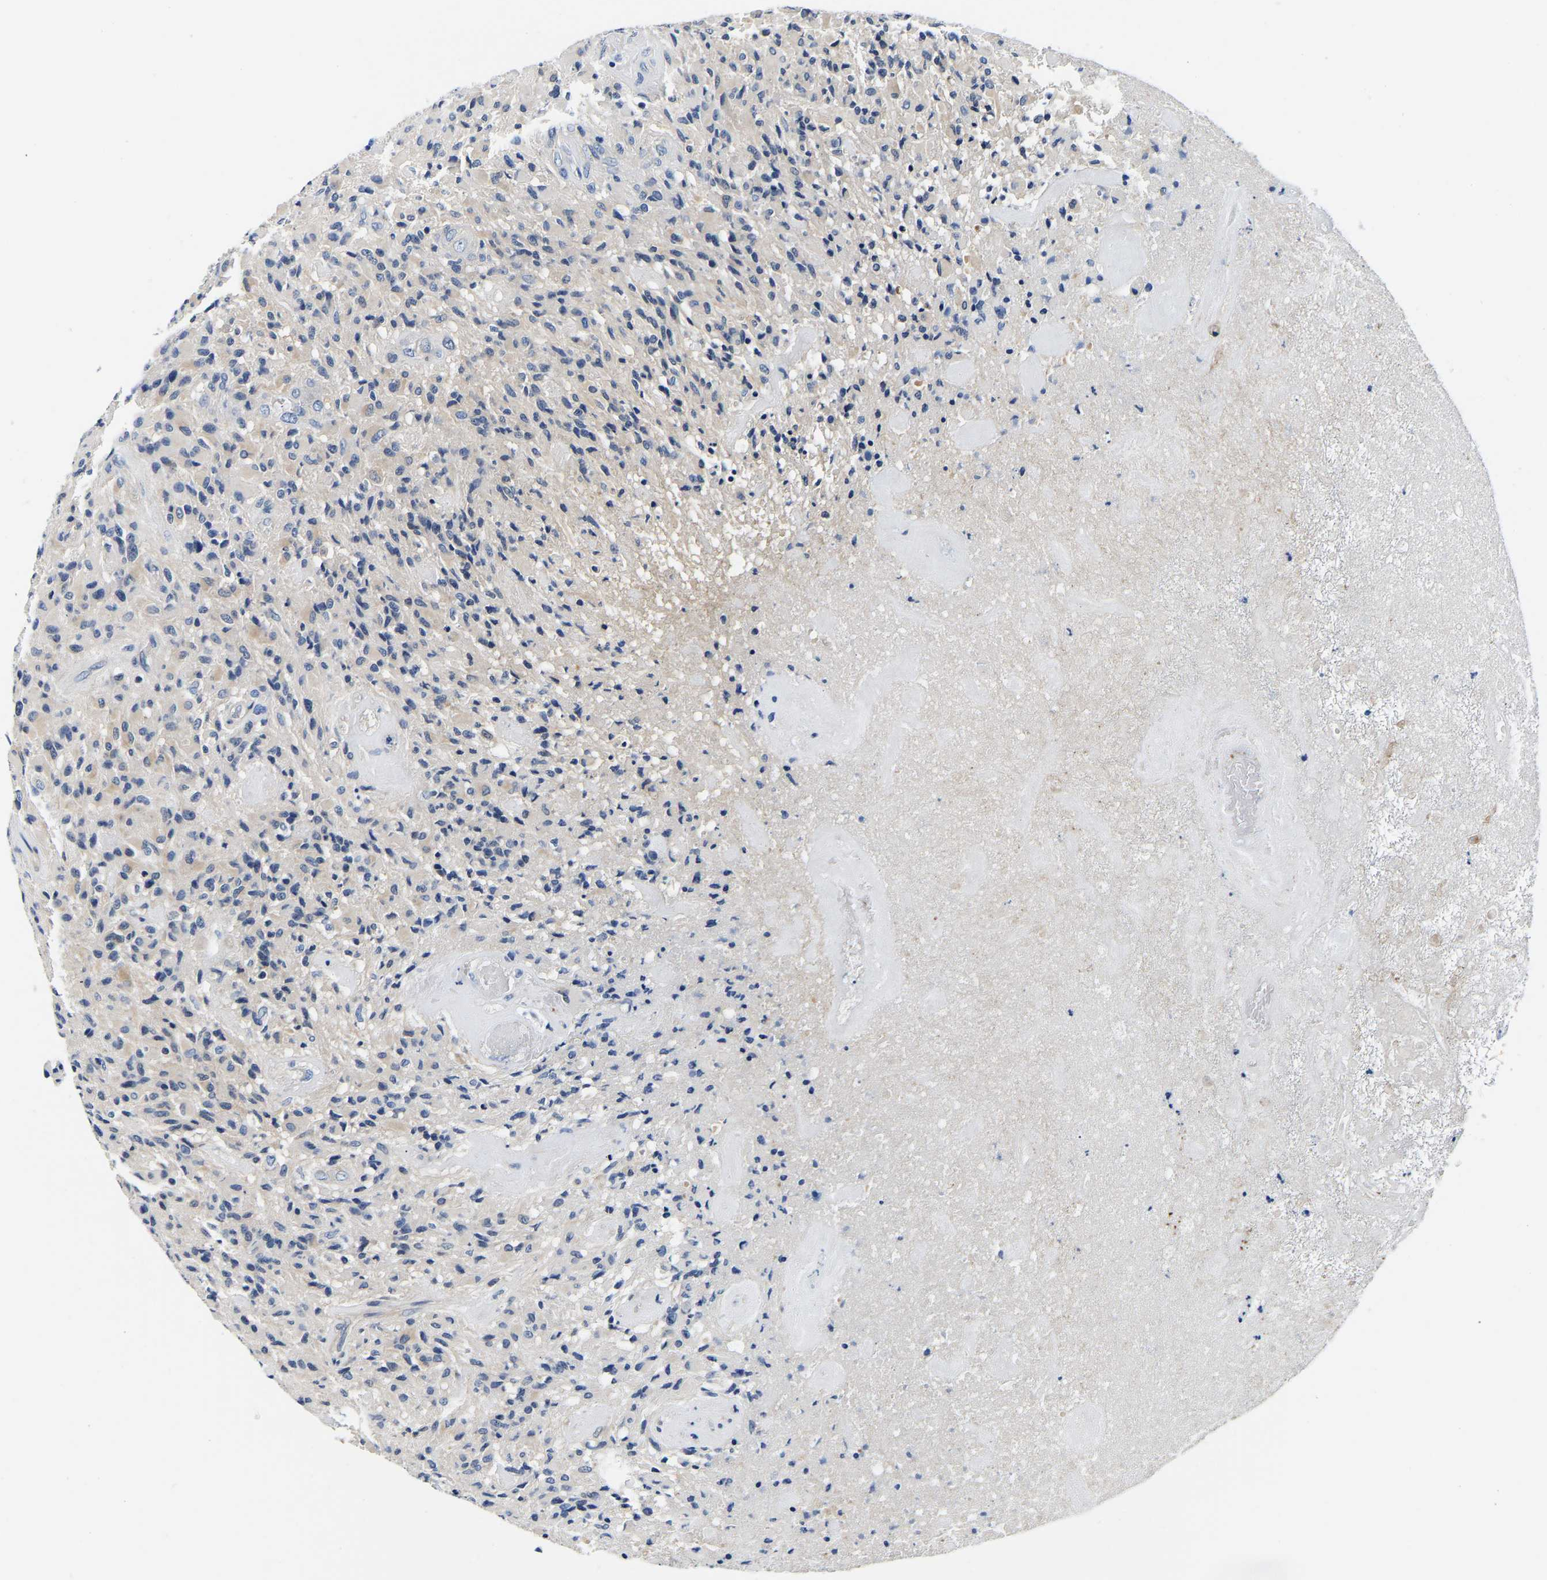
{"staining": {"intensity": "negative", "quantity": "none", "location": "none"}, "tissue": "glioma", "cell_type": "Tumor cells", "image_type": "cancer", "snomed": [{"axis": "morphology", "description": "Glioma, malignant, High grade"}, {"axis": "topography", "description": "Brain"}], "caption": "The photomicrograph displays no significant expression in tumor cells of glioma. (Stains: DAB IHC with hematoxylin counter stain, Microscopy: brightfield microscopy at high magnification).", "gene": "ACO1", "patient": {"sex": "male", "age": 71}}